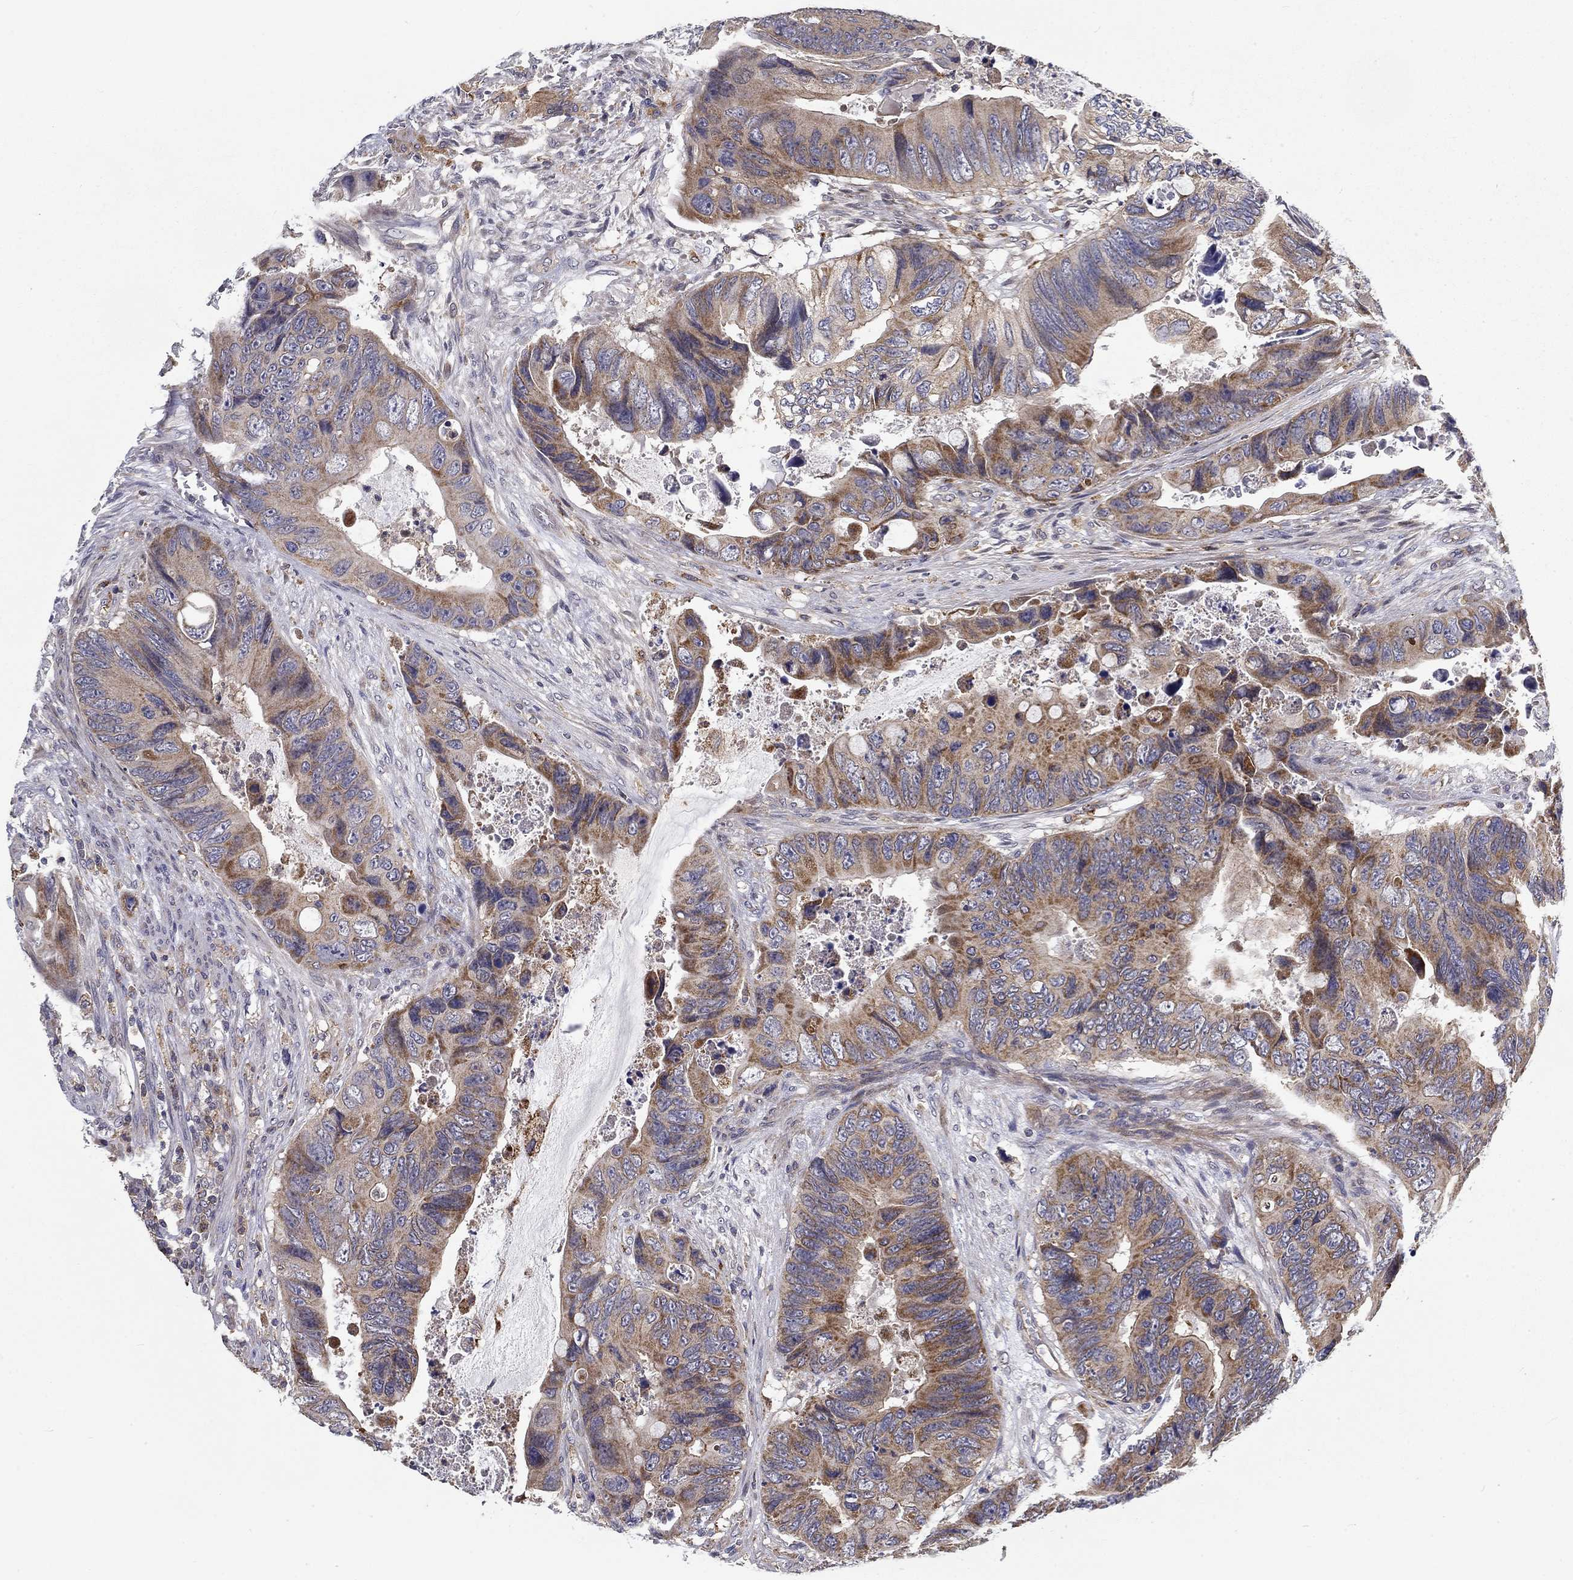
{"staining": {"intensity": "weak", "quantity": "25%-75%", "location": "cytoplasmic/membranous"}, "tissue": "colorectal cancer", "cell_type": "Tumor cells", "image_type": "cancer", "snomed": [{"axis": "morphology", "description": "Adenocarcinoma, NOS"}, {"axis": "topography", "description": "Rectum"}], "caption": "Immunohistochemistry staining of colorectal adenocarcinoma, which exhibits low levels of weak cytoplasmic/membranous expression in about 25%-75% of tumor cells indicating weak cytoplasmic/membranous protein positivity. The staining was performed using DAB (brown) for protein detection and nuclei were counterstained in hematoxylin (blue).", "gene": "ALDH4A1", "patient": {"sex": "male", "age": 63}}